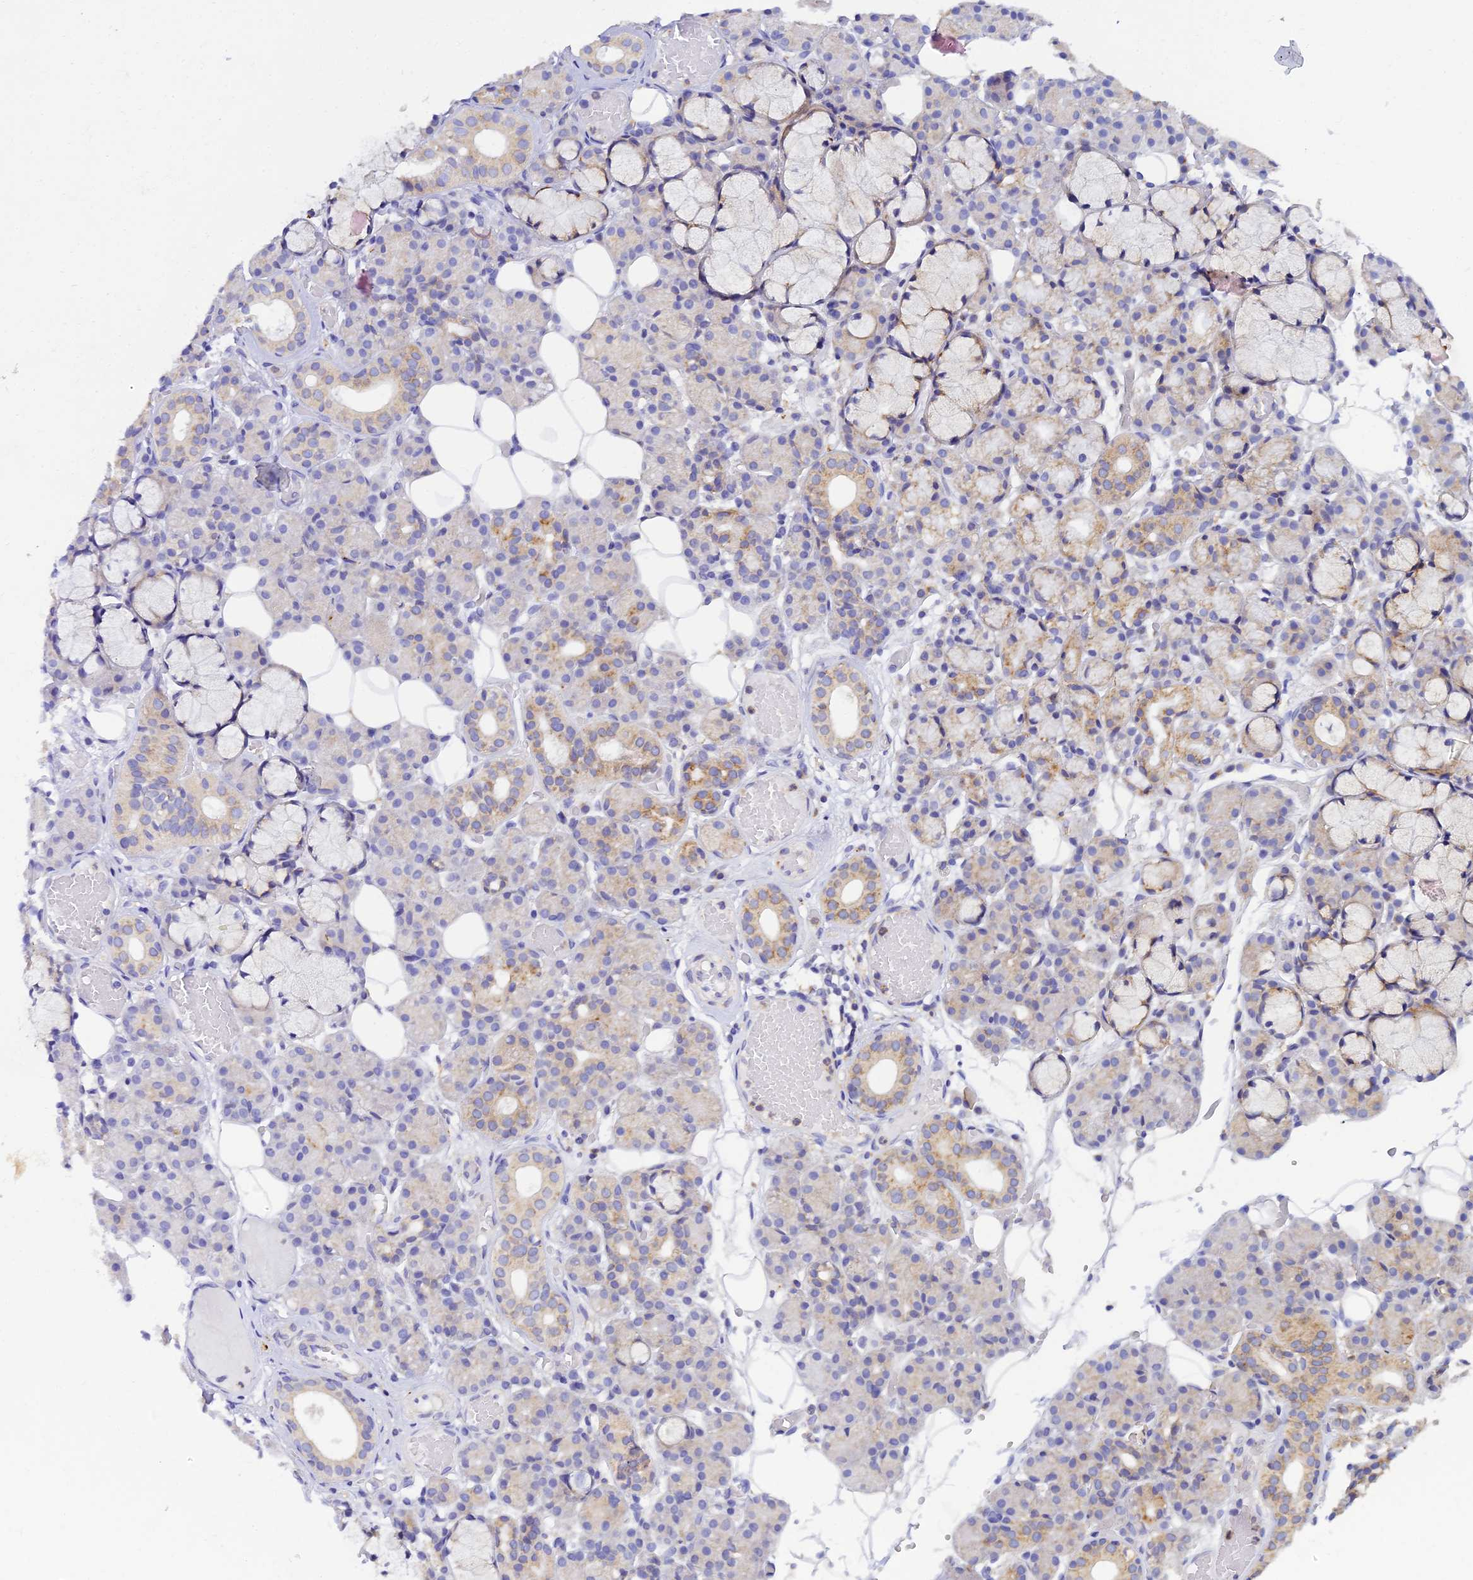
{"staining": {"intensity": "moderate", "quantity": "25%-75%", "location": "cytoplasmic/membranous"}, "tissue": "salivary gland", "cell_type": "Glandular cells", "image_type": "normal", "snomed": [{"axis": "morphology", "description": "Normal tissue, NOS"}, {"axis": "topography", "description": "Salivary gland"}], "caption": "Glandular cells reveal moderate cytoplasmic/membranous positivity in about 25%-75% of cells in normal salivary gland. (Stains: DAB (3,3'-diaminobenzidine) in brown, nuclei in blue, Microscopy: brightfield microscopy at high magnification).", "gene": "ARL8A", "patient": {"sex": "male", "age": 63}}